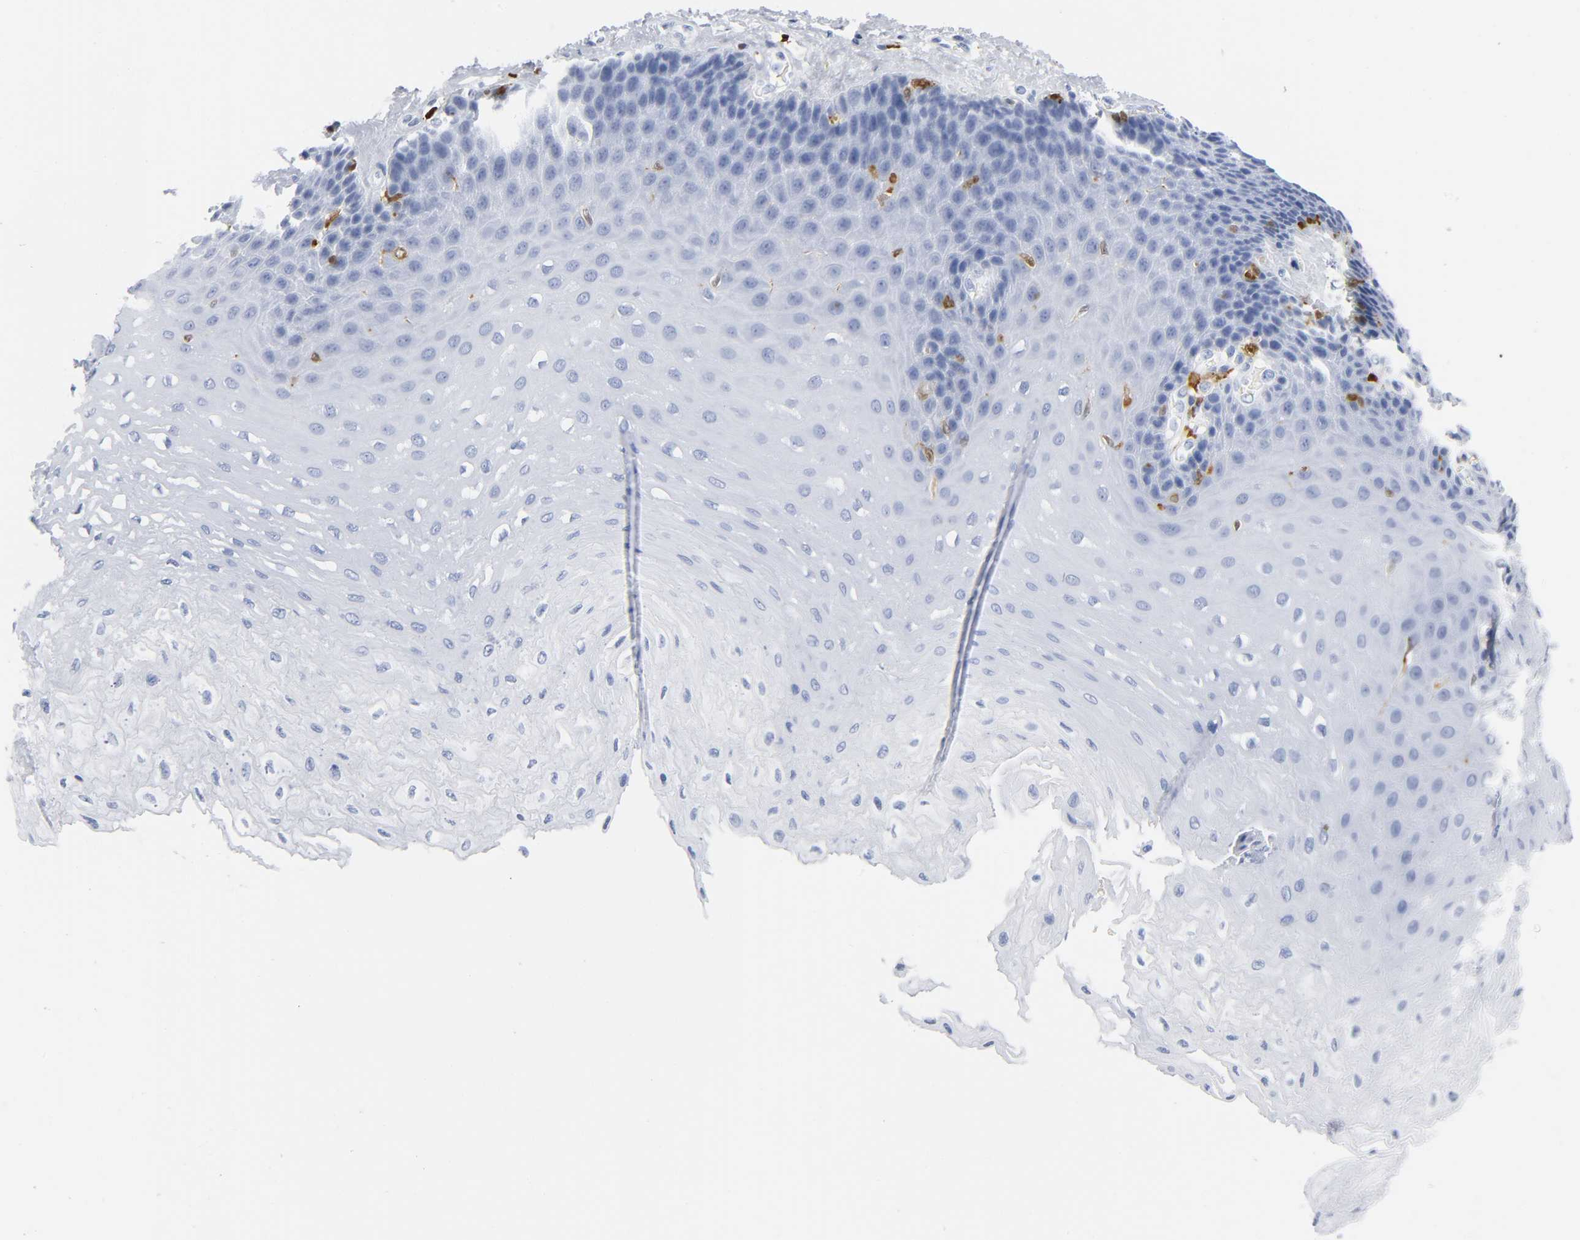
{"staining": {"intensity": "negative", "quantity": "none", "location": "none"}, "tissue": "esophagus", "cell_type": "Squamous epithelial cells", "image_type": "normal", "snomed": [{"axis": "morphology", "description": "Normal tissue, NOS"}, {"axis": "topography", "description": "Esophagus"}], "caption": "IHC histopathology image of normal esophagus stained for a protein (brown), which shows no staining in squamous epithelial cells.", "gene": "DOK2", "patient": {"sex": "female", "age": 72}}